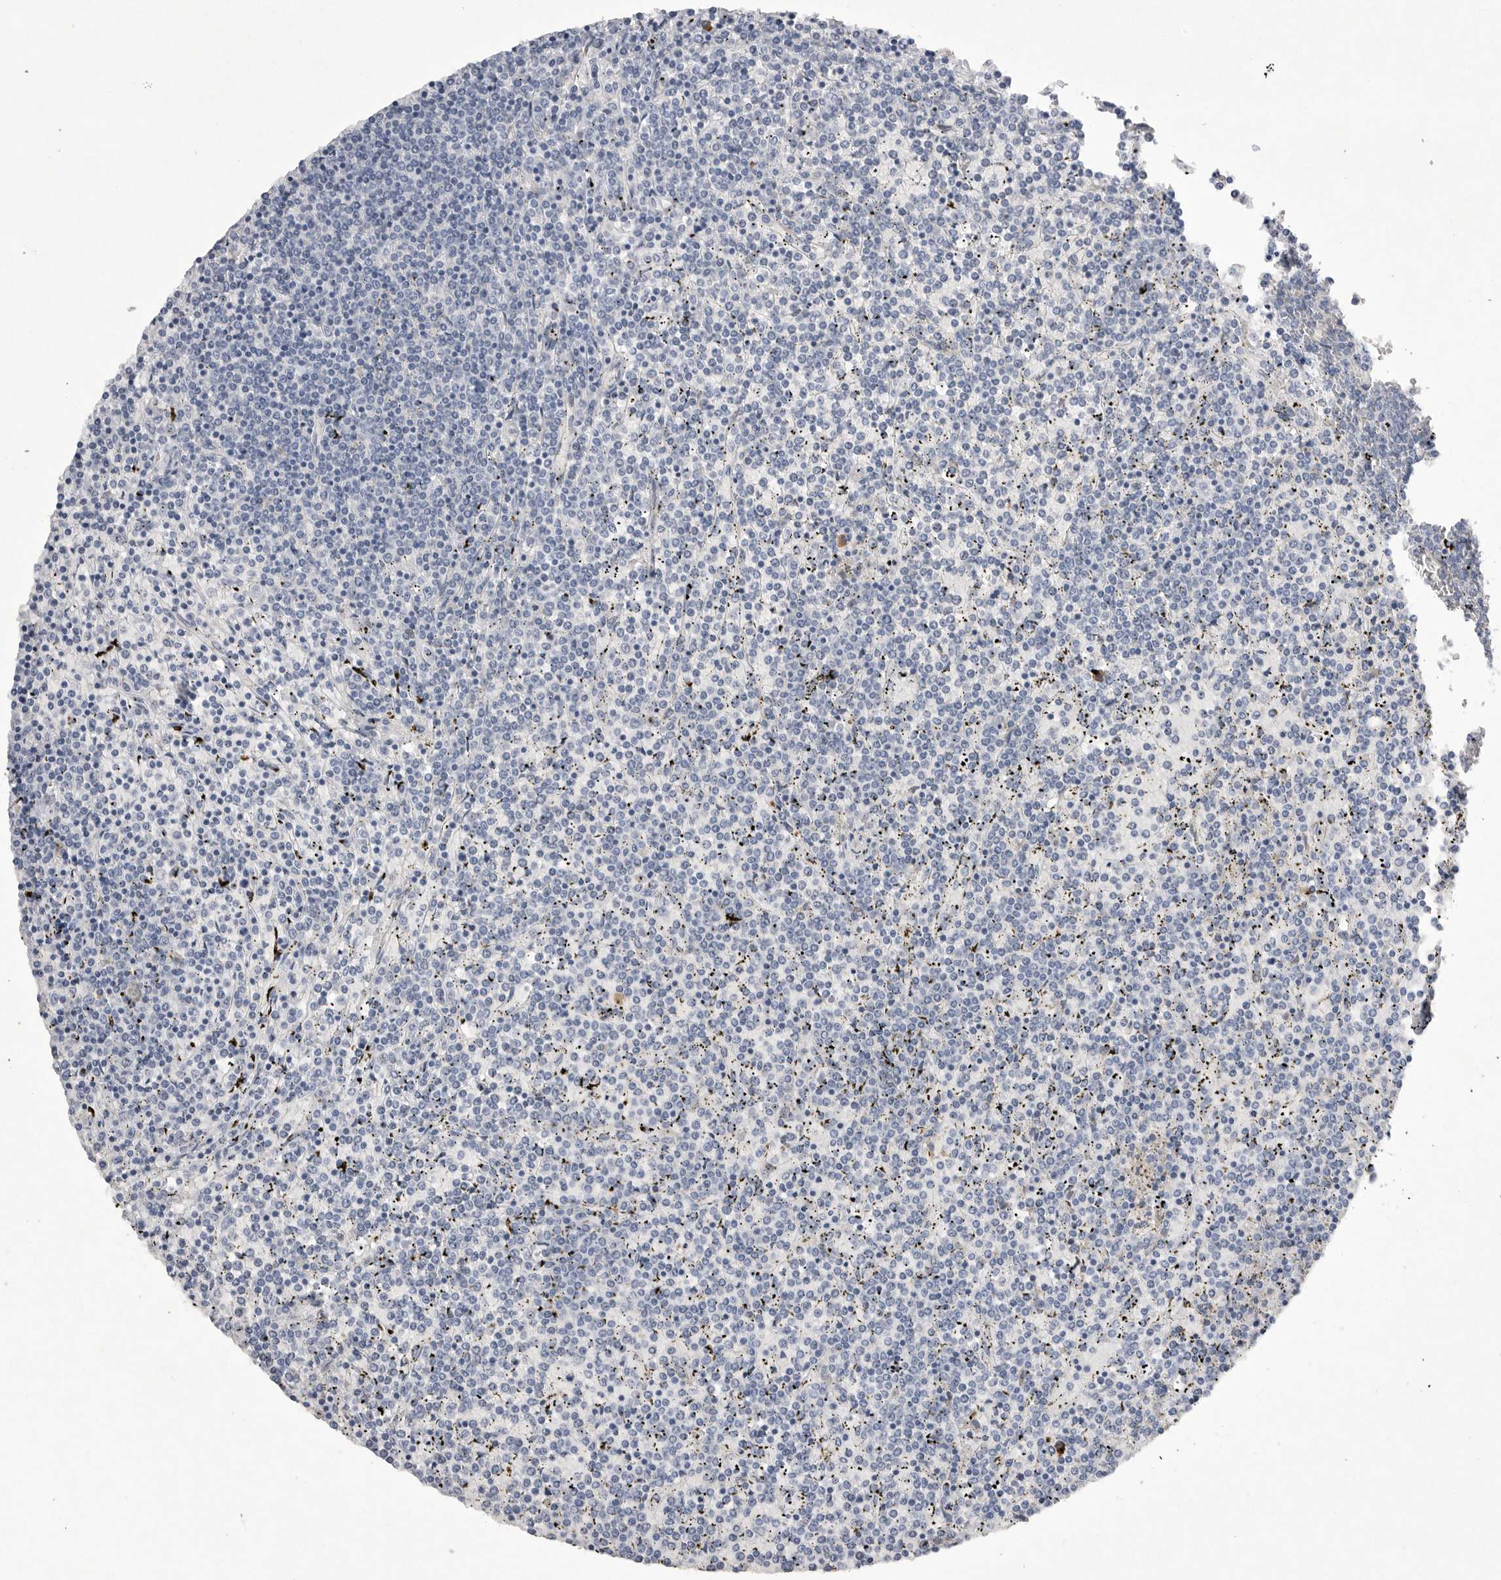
{"staining": {"intensity": "negative", "quantity": "none", "location": "none"}, "tissue": "lymphoma", "cell_type": "Tumor cells", "image_type": "cancer", "snomed": [{"axis": "morphology", "description": "Malignant lymphoma, non-Hodgkin's type, Low grade"}, {"axis": "topography", "description": "Spleen"}], "caption": "Immunohistochemical staining of human low-grade malignant lymphoma, non-Hodgkin's type reveals no significant expression in tumor cells.", "gene": "EDEM3", "patient": {"sex": "female", "age": 19}}